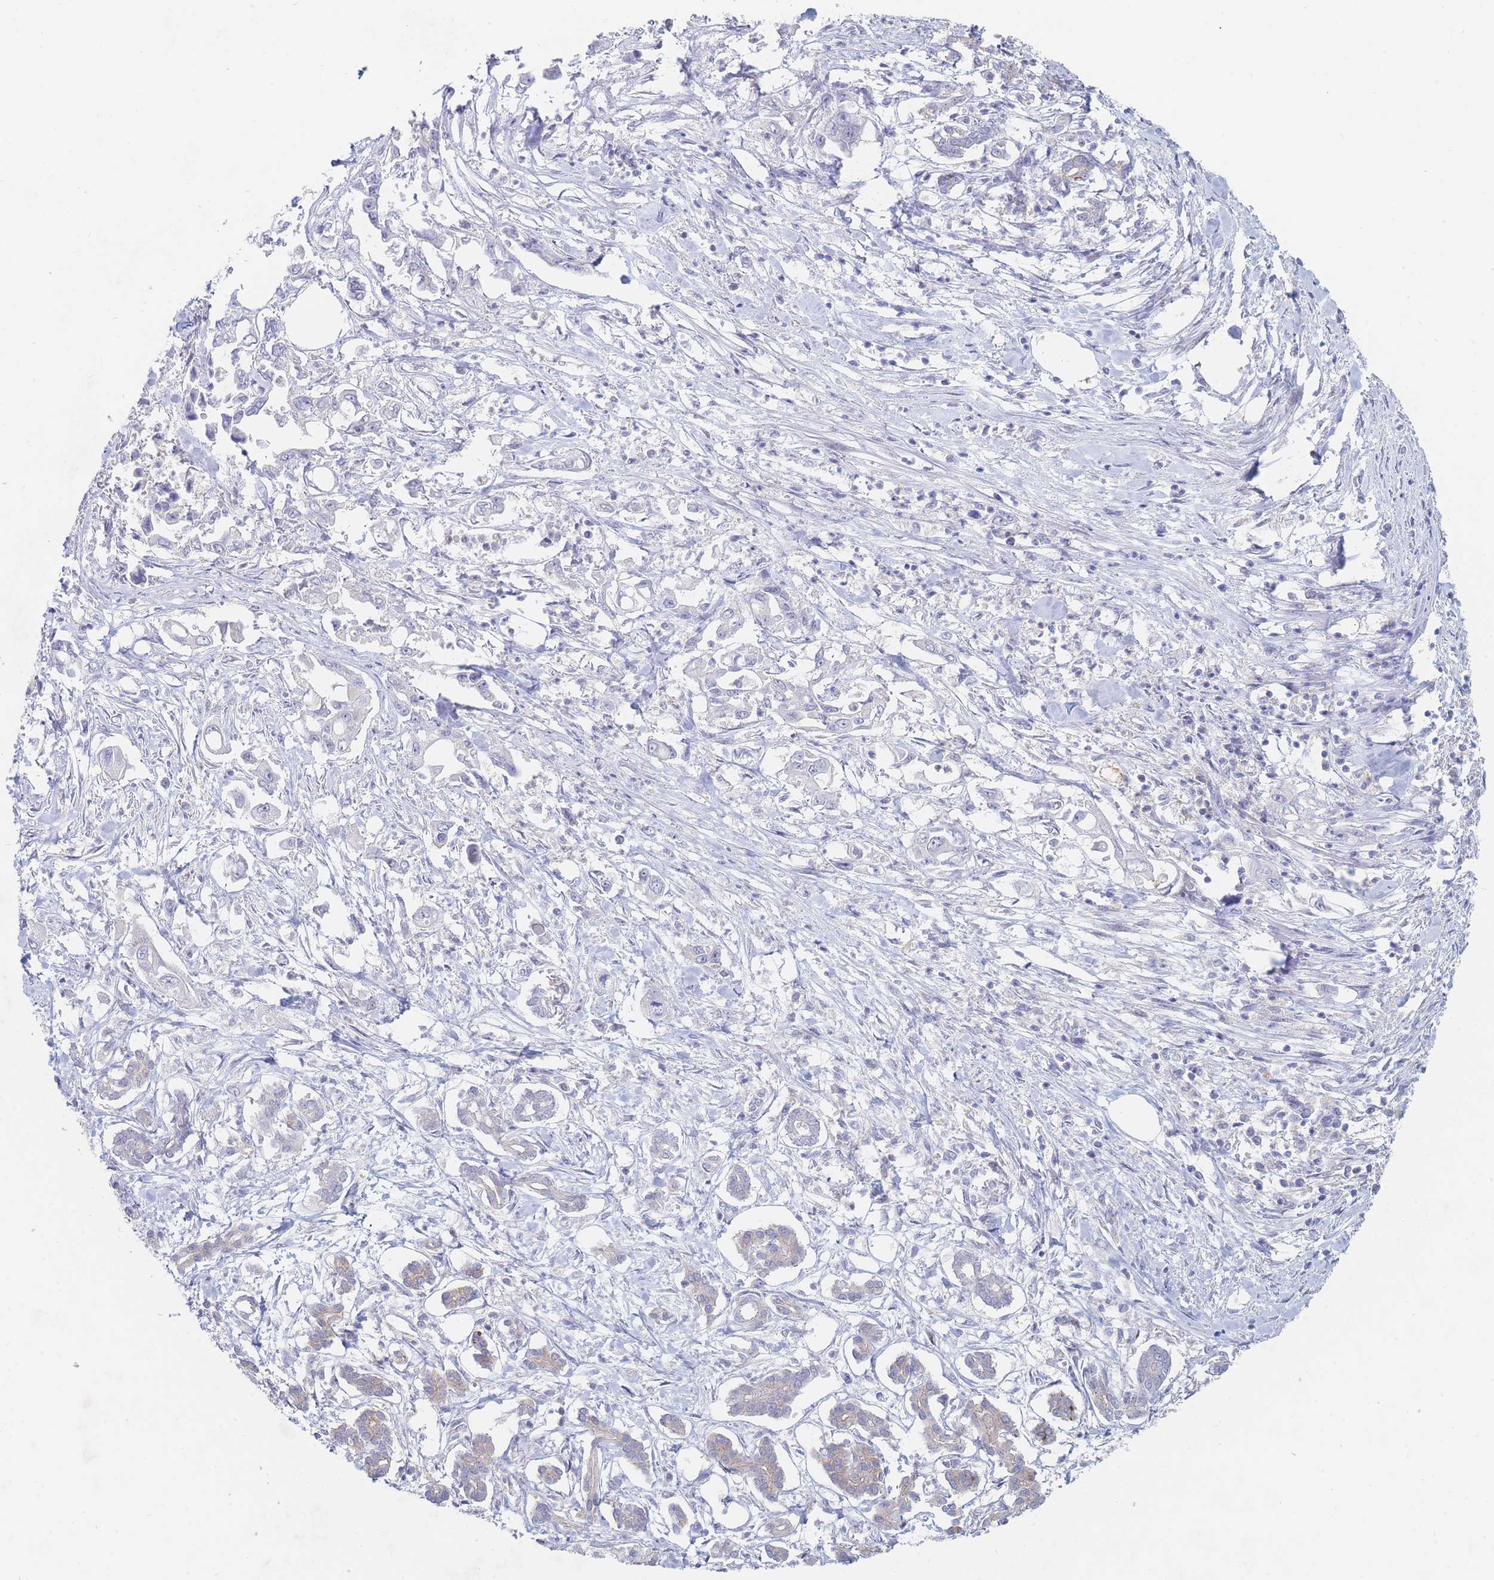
{"staining": {"intensity": "negative", "quantity": "none", "location": "none"}, "tissue": "pancreatic cancer", "cell_type": "Tumor cells", "image_type": "cancer", "snomed": [{"axis": "morphology", "description": "Adenocarcinoma, NOS"}, {"axis": "topography", "description": "Pancreas"}], "caption": "The photomicrograph displays no significant expression in tumor cells of adenocarcinoma (pancreatic).", "gene": "PPP6C", "patient": {"sex": "male", "age": 61}}